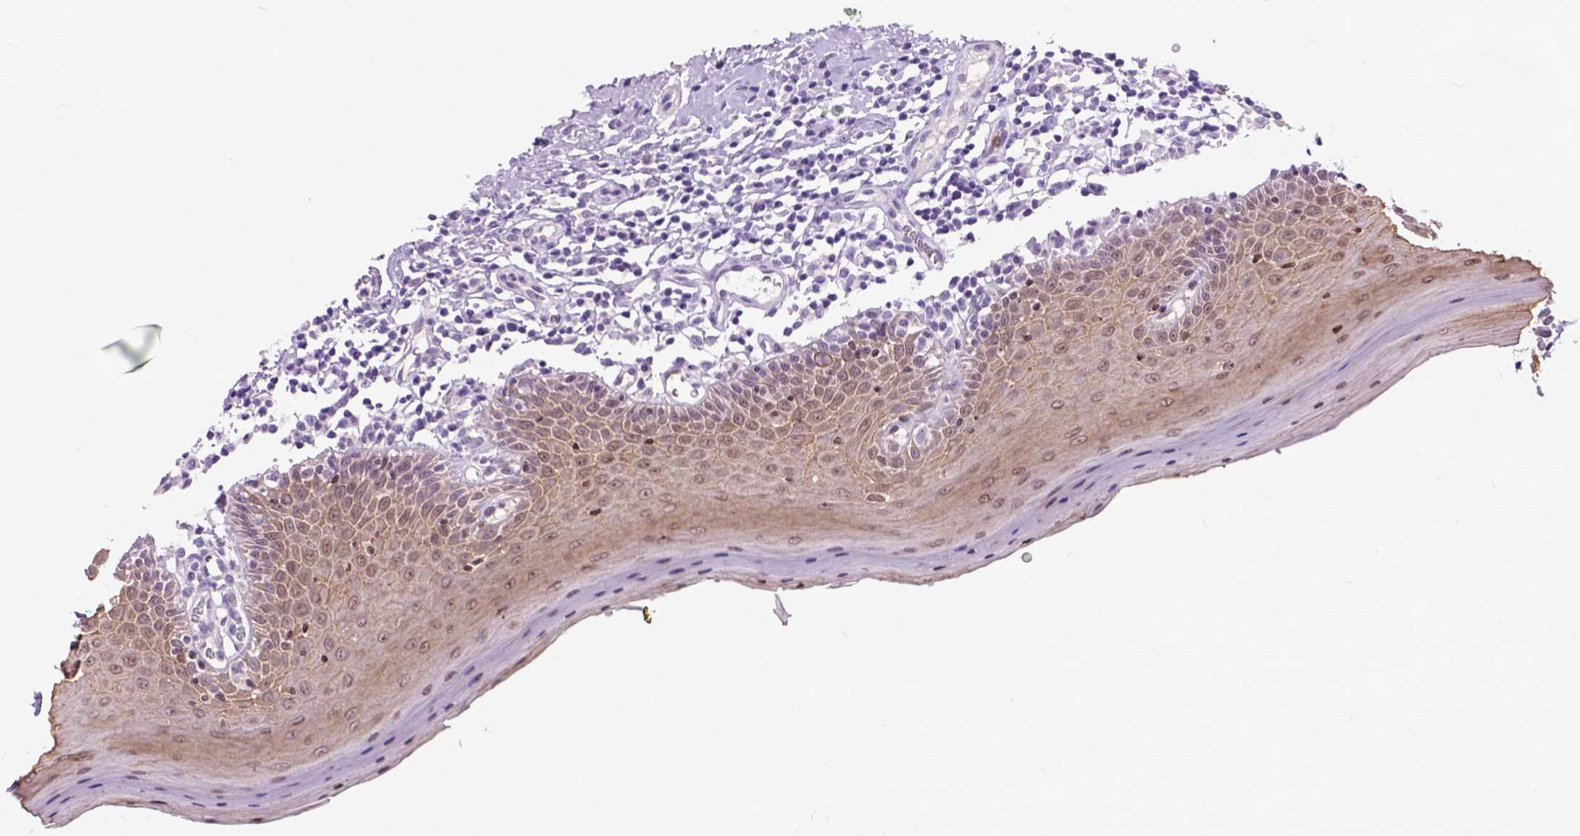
{"staining": {"intensity": "weak", "quantity": "25%-75%", "location": "cytoplasmic/membranous"}, "tissue": "oral mucosa", "cell_type": "Squamous epithelial cells", "image_type": "normal", "snomed": [{"axis": "morphology", "description": "Normal tissue, NOS"}, {"axis": "topography", "description": "Oral tissue"}, {"axis": "topography", "description": "Tounge, NOS"}], "caption": "Oral mucosa stained with immunohistochemistry (IHC) demonstrates weak cytoplasmic/membranous positivity in approximately 25%-75% of squamous epithelial cells.", "gene": "MAPT", "patient": {"sex": "female", "age": 58}}